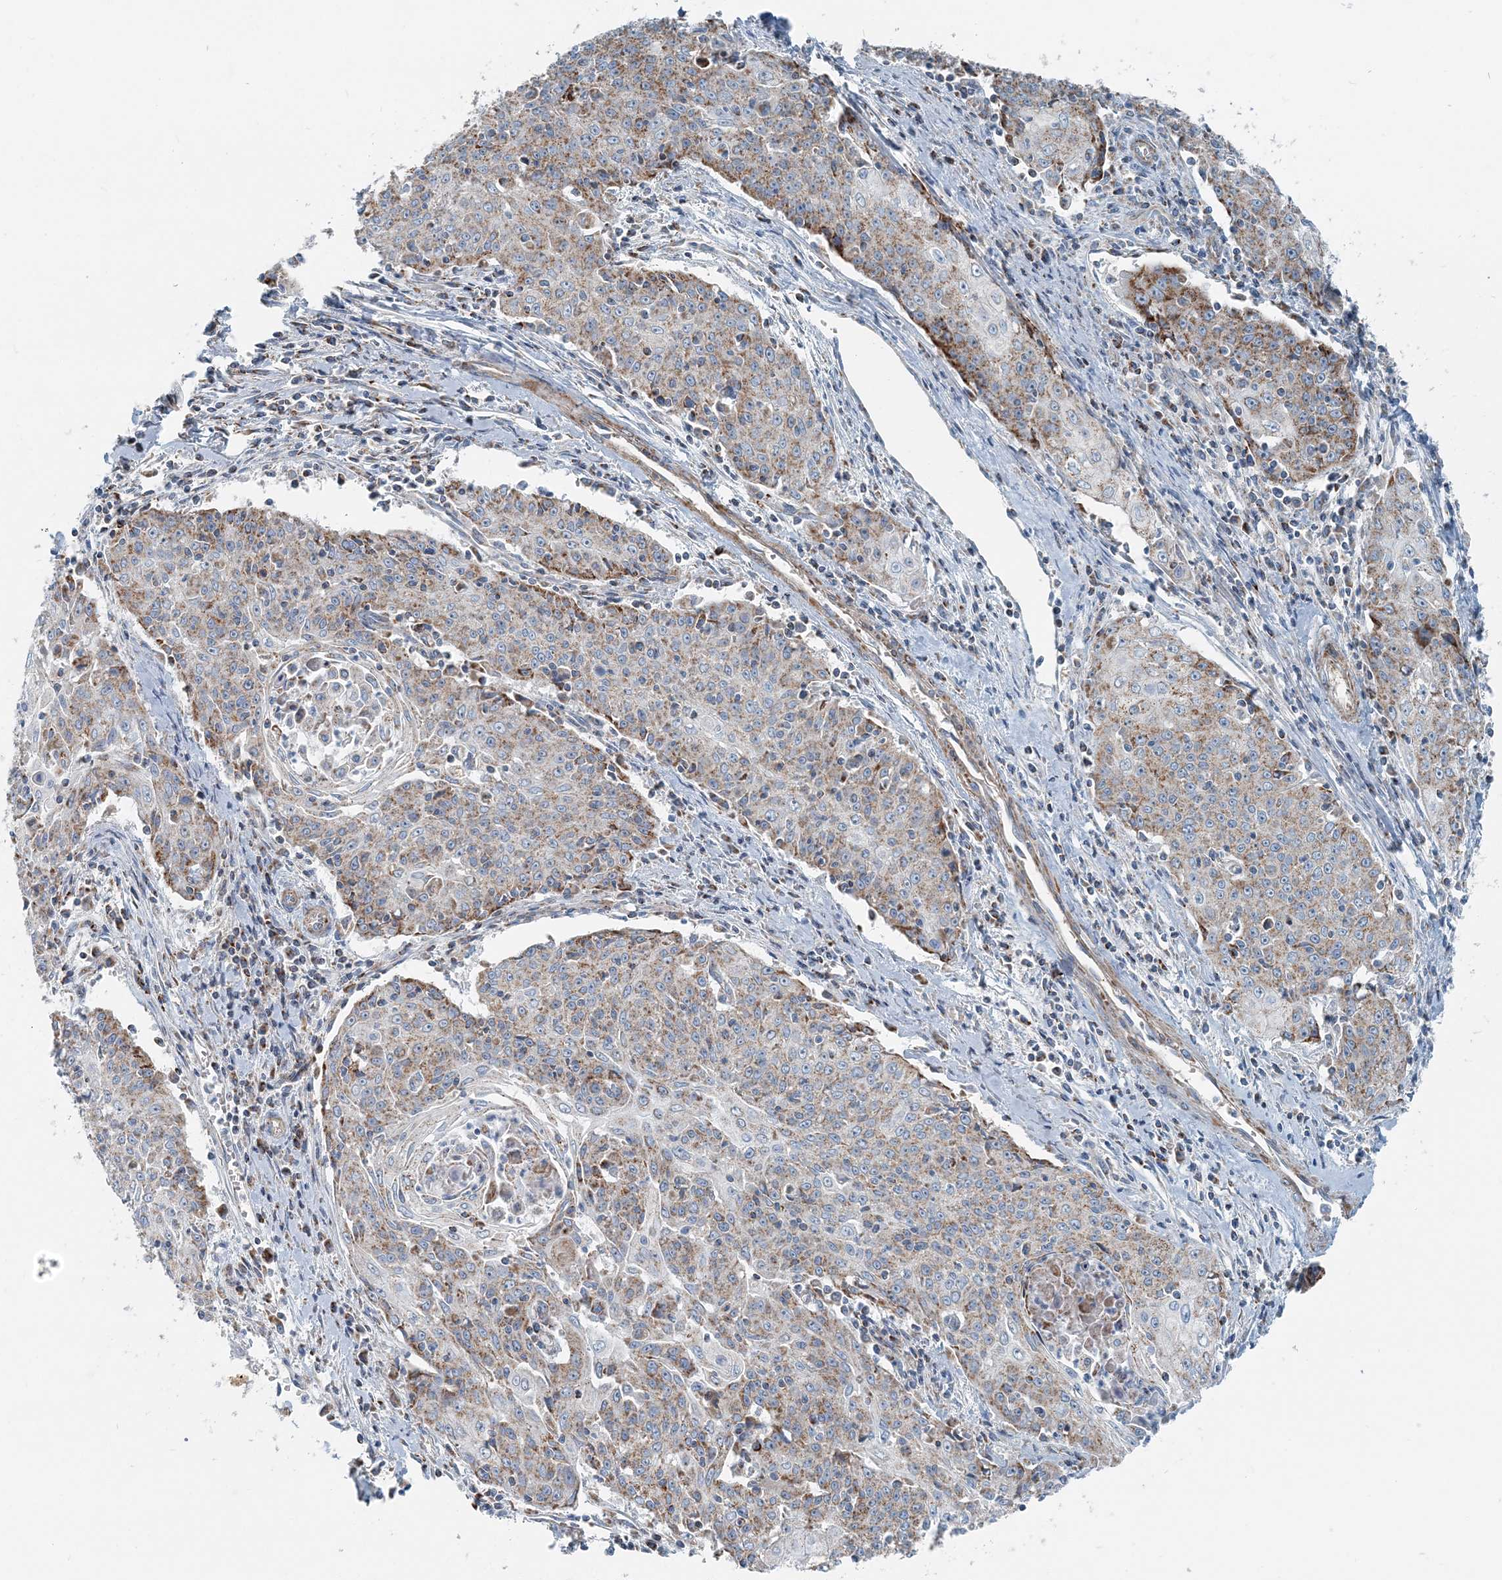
{"staining": {"intensity": "moderate", "quantity": "25%-75%", "location": "cytoplasmic/membranous"}, "tissue": "cervical cancer", "cell_type": "Tumor cells", "image_type": "cancer", "snomed": [{"axis": "morphology", "description": "Squamous cell carcinoma, NOS"}, {"axis": "topography", "description": "Cervix"}], "caption": "Immunohistochemical staining of squamous cell carcinoma (cervical) shows moderate cytoplasmic/membranous protein positivity in about 25%-75% of tumor cells. The protein is shown in brown color, while the nuclei are stained blue.", "gene": "INTU", "patient": {"sex": "female", "age": 48}}